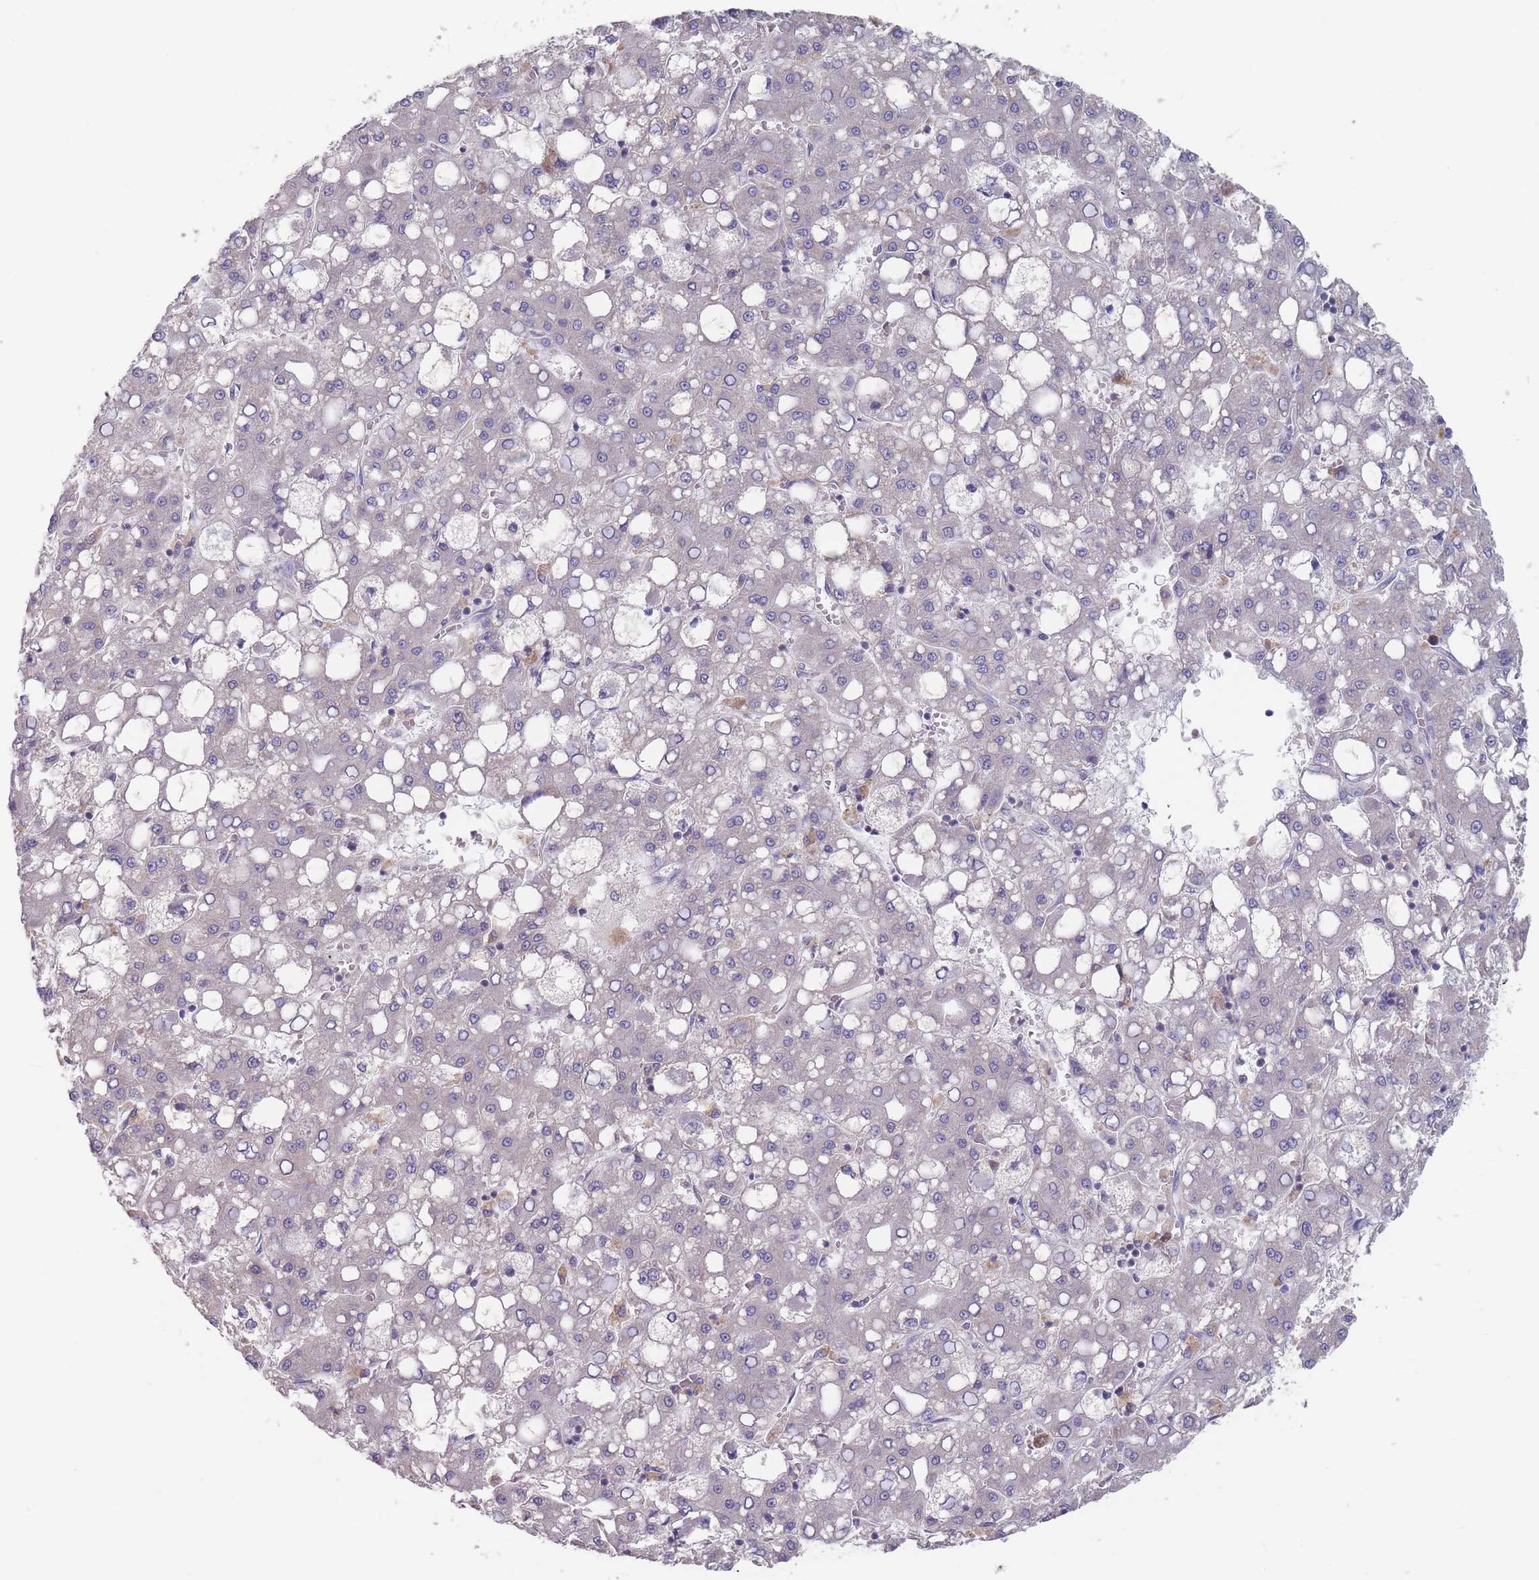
{"staining": {"intensity": "negative", "quantity": "none", "location": "none"}, "tissue": "liver cancer", "cell_type": "Tumor cells", "image_type": "cancer", "snomed": [{"axis": "morphology", "description": "Carcinoma, Hepatocellular, NOS"}, {"axis": "topography", "description": "Liver"}], "caption": "This micrograph is of hepatocellular carcinoma (liver) stained with IHC to label a protein in brown with the nuclei are counter-stained blue. There is no staining in tumor cells.", "gene": "PEX7", "patient": {"sex": "male", "age": 65}}